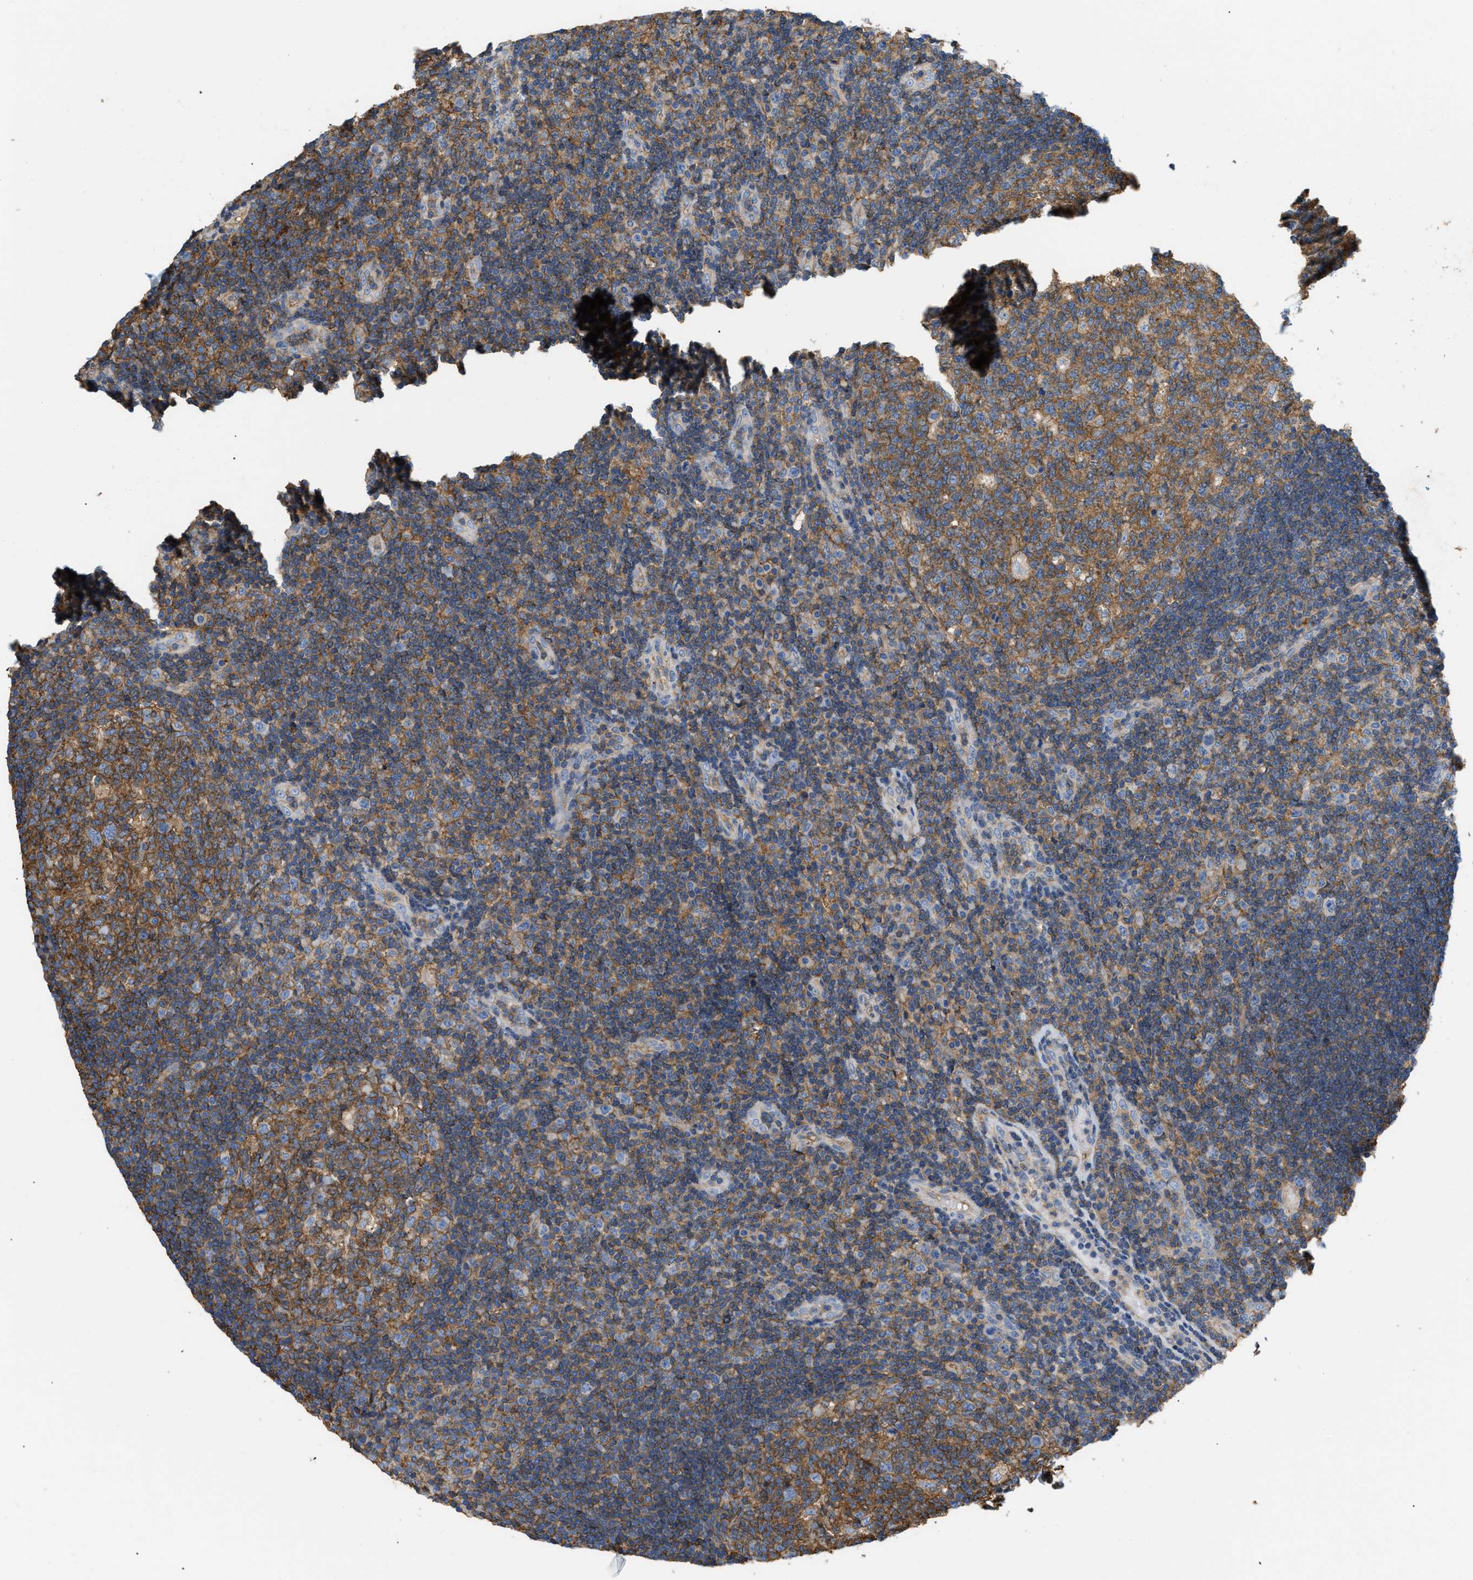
{"staining": {"intensity": "moderate", "quantity": ">75%", "location": "cytoplasmic/membranous"}, "tissue": "tonsil", "cell_type": "Germinal center cells", "image_type": "normal", "snomed": [{"axis": "morphology", "description": "Normal tissue, NOS"}, {"axis": "topography", "description": "Tonsil"}], "caption": "Immunohistochemical staining of normal human tonsil exhibits moderate cytoplasmic/membranous protein staining in approximately >75% of germinal center cells. The staining was performed using DAB (3,3'-diaminobenzidine) to visualize the protein expression in brown, while the nuclei were stained in blue with hematoxylin (Magnification: 20x).", "gene": "GNB4", "patient": {"sex": "female", "age": 40}}